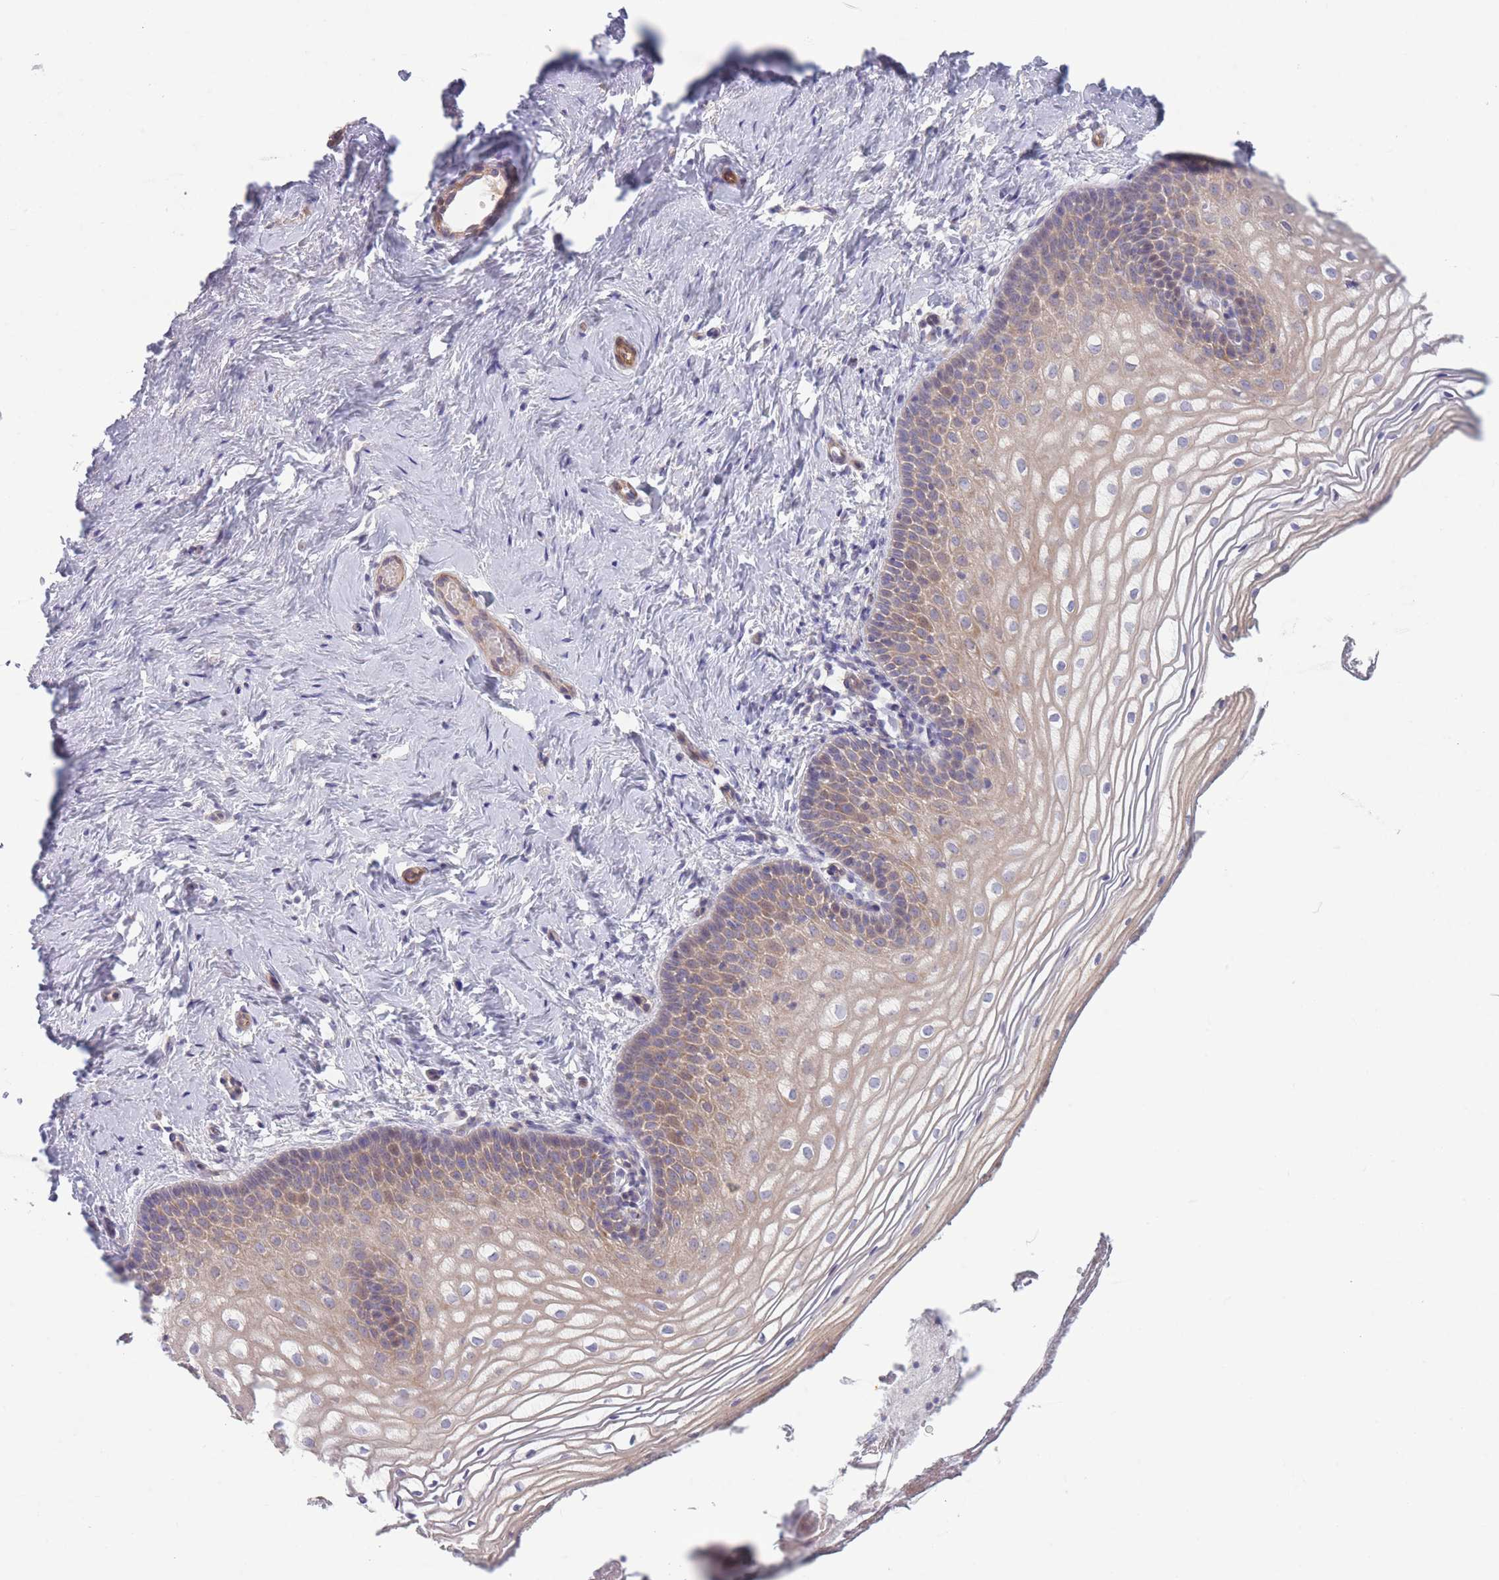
{"staining": {"intensity": "moderate", "quantity": "25%-75%", "location": "cytoplasmic/membranous"}, "tissue": "vagina", "cell_type": "Squamous epithelial cells", "image_type": "normal", "snomed": [{"axis": "morphology", "description": "Normal tissue, NOS"}, {"axis": "topography", "description": "Vagina"}], "caption": "Approximately 25%-75% of squamous epithelial cells in normal vagina exhibit moderate cytoplasmic/membranous protein expression as visualized by brown immunohistochemical staining.", "gene": "PNPLA5", "patient": {"sex": "female", "age": 56}}